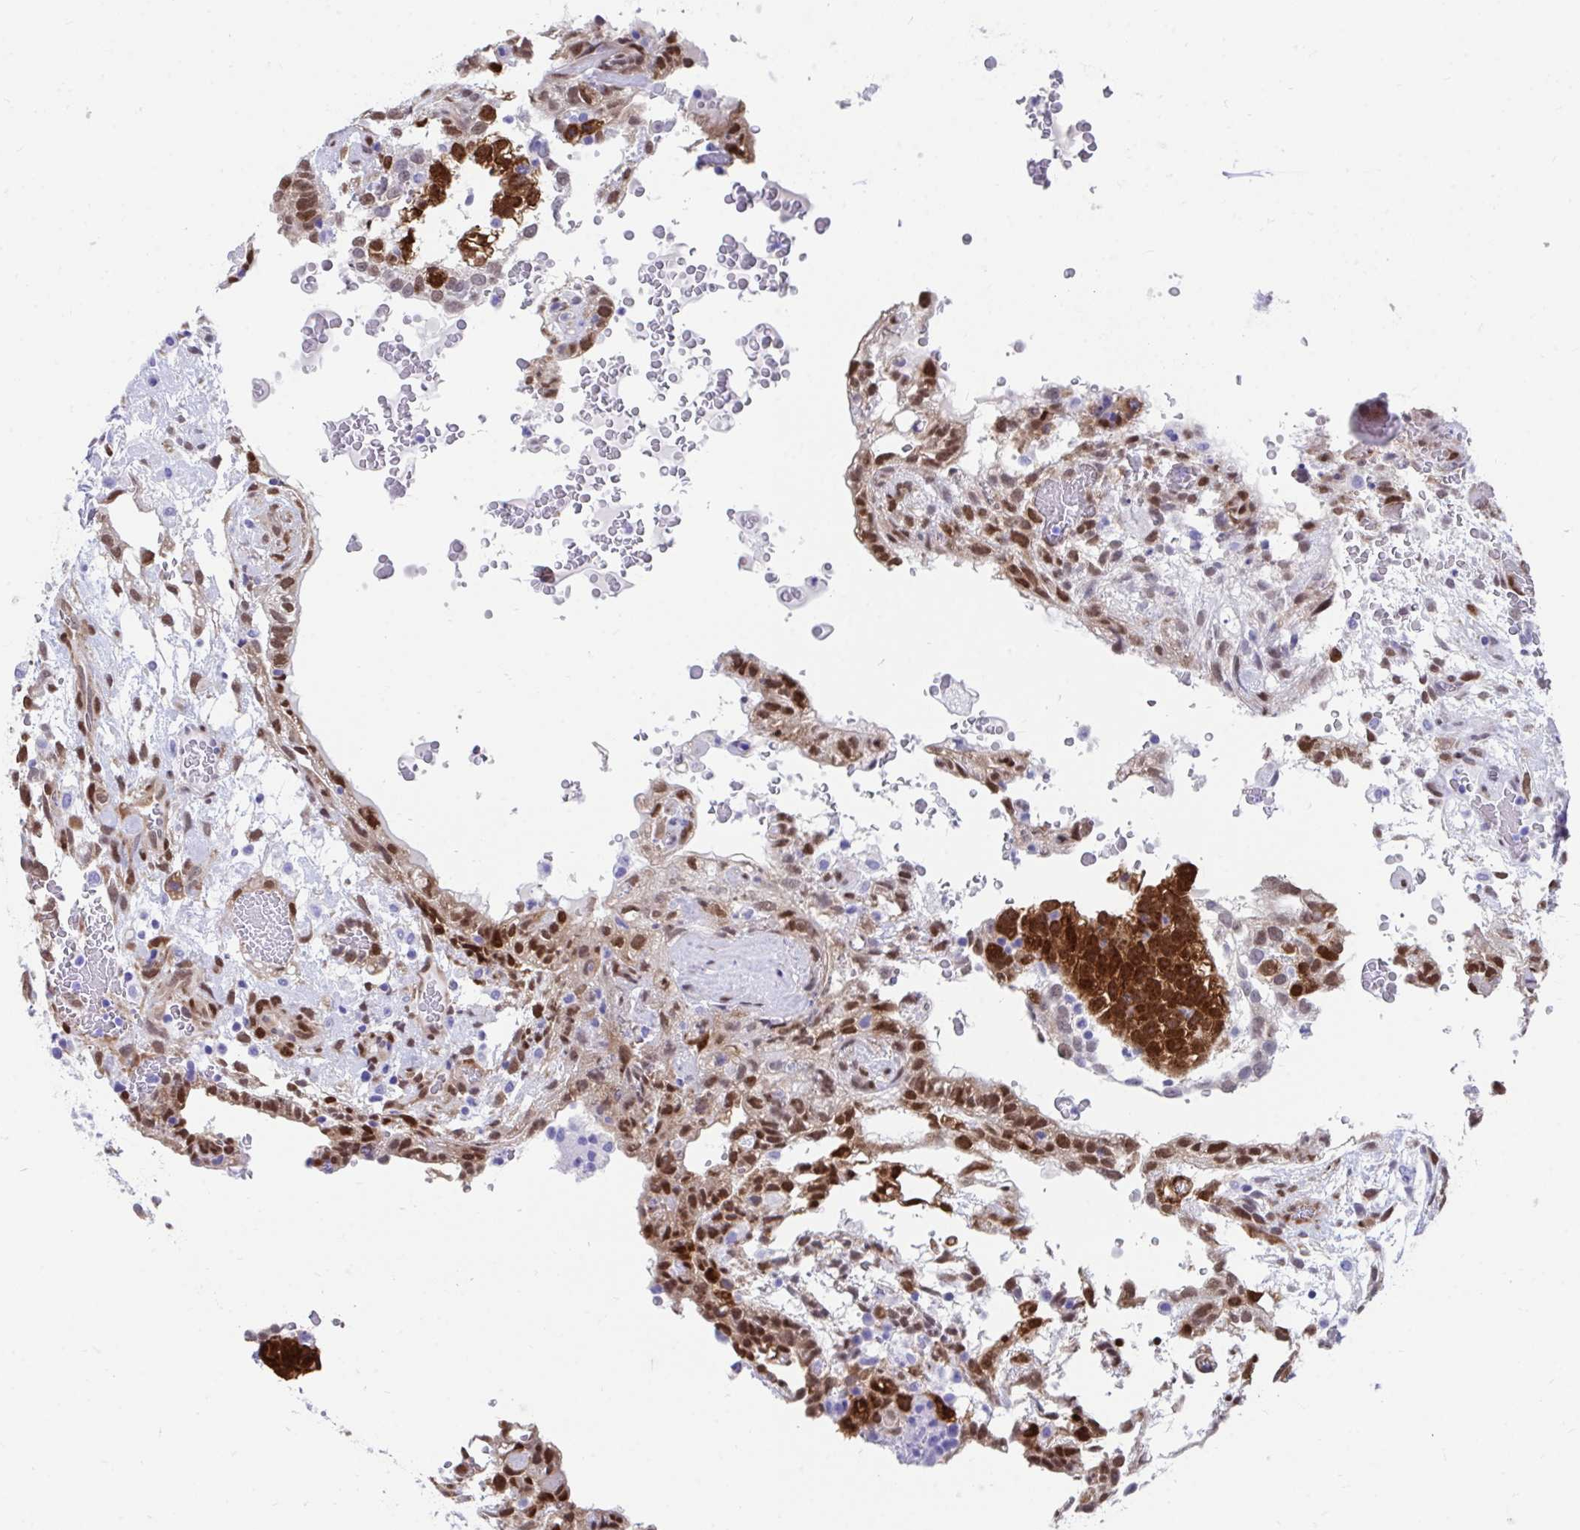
{"staining": {"intensity": "strong", "quantity": ">75%", "location": "cytoplasmic/membranous,nuclear"}, "tissue": "testis cancer", "cell_type": "Tumor cells", "image_type": "cancer", "snomed": [{"axis": "morphology", "description": "Carcinoma, Embryonal, NOS"}, {"axis": "topography", "description": "Testis"}], "caption": "Immunohistochemistry (IHC) histopathology image of human testis cancer stained for a protein (brown), which demonstrates high levels of strong cytoplasmic/membranous and nuclear staining in about >75% of tumor cells.", "gene": "RBPMS", "patient": {"sex": "male", "age": 32}}